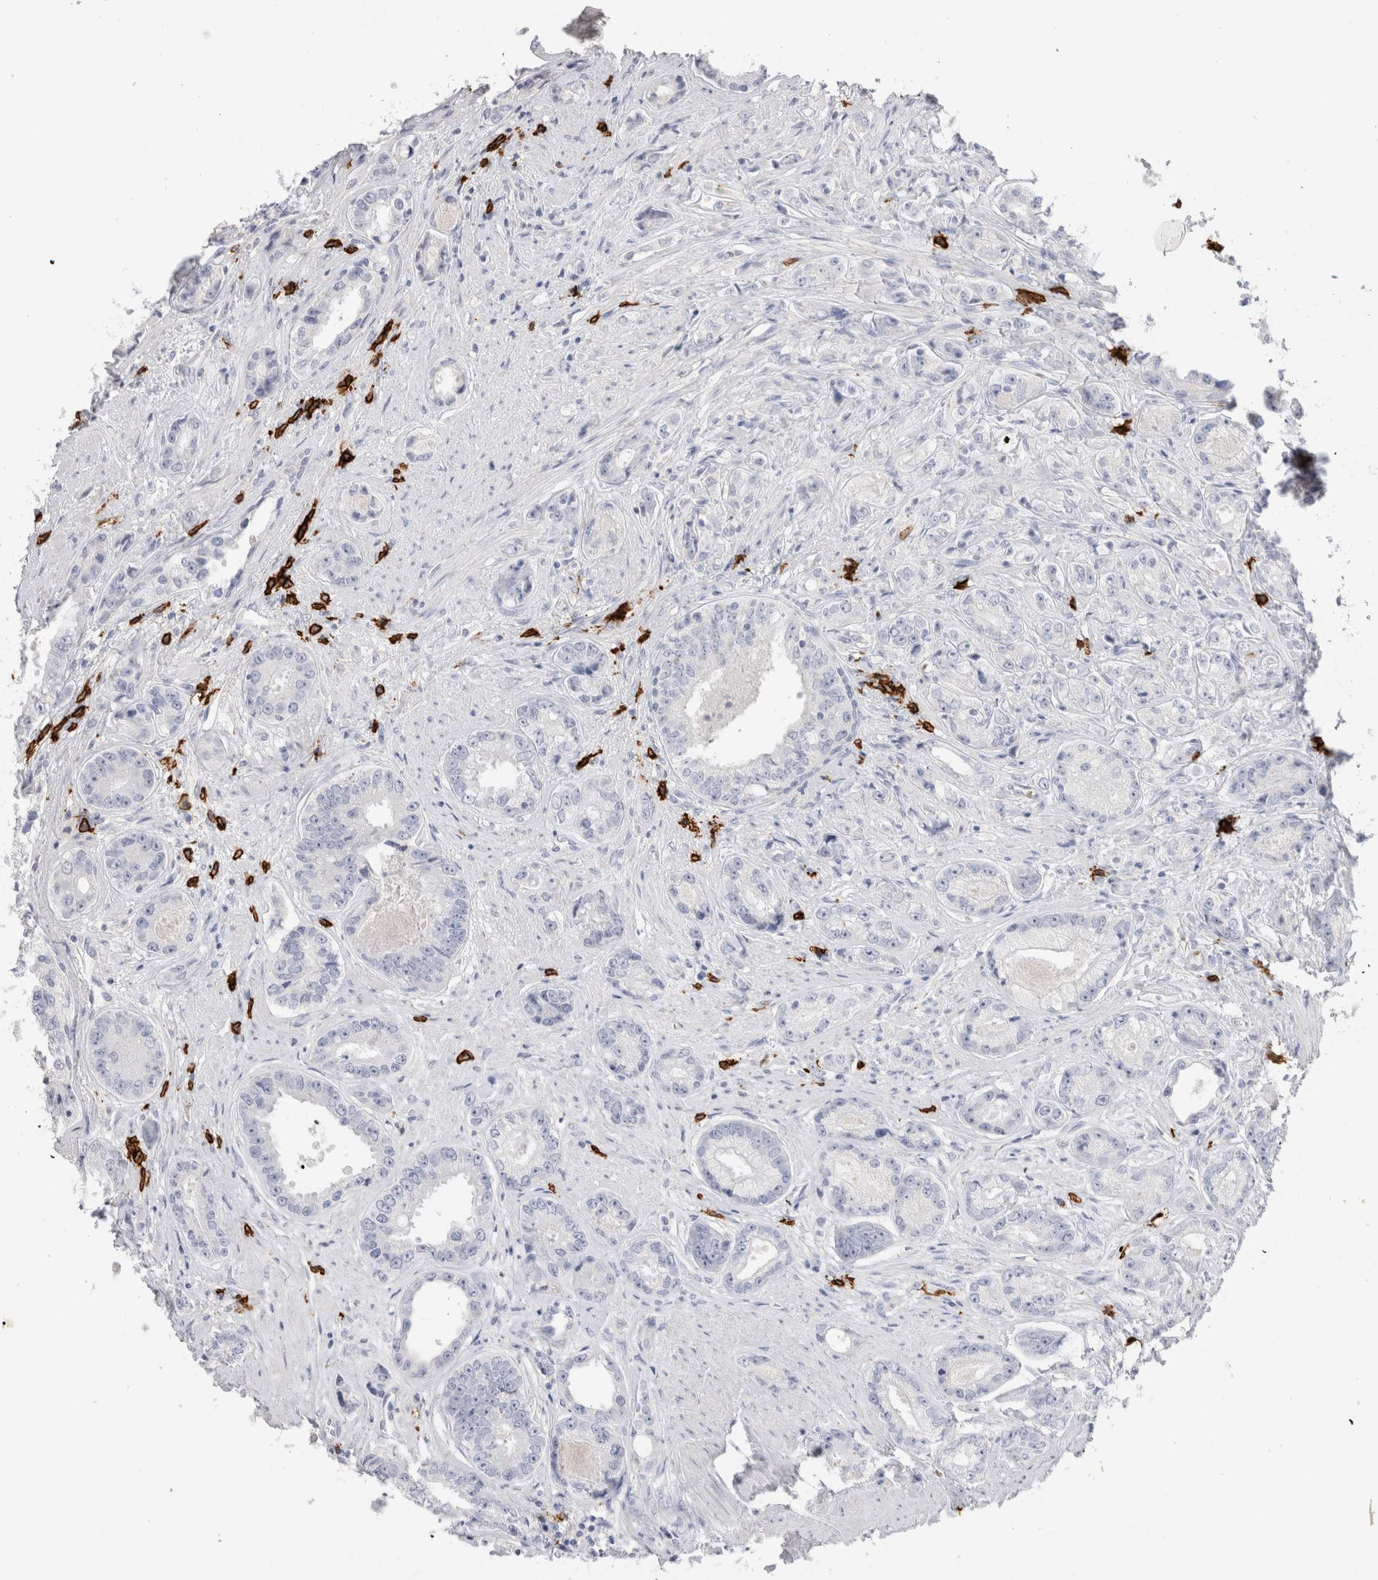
{"staining": {"intensity": "negative", "quantity": "none", "location": "none"}, "tissue": "prostate cancer", "cell_type": "Tumor cells", "image_type": "cancer", "snomed": [{"axis": "morphology", "description": "Adenocarcinoma, High grade"}, {"axis": "topography", "description": "Prostate"}], "caption": "This histopathology image is of prostate high-grade adenocarcinoma stained with IHC to label a protein in brown with the nuclei are counter-stained blue. There is no expression in tumor cells.", "gene": "CD38", "patient": {"sex": "male", "age": 61}}